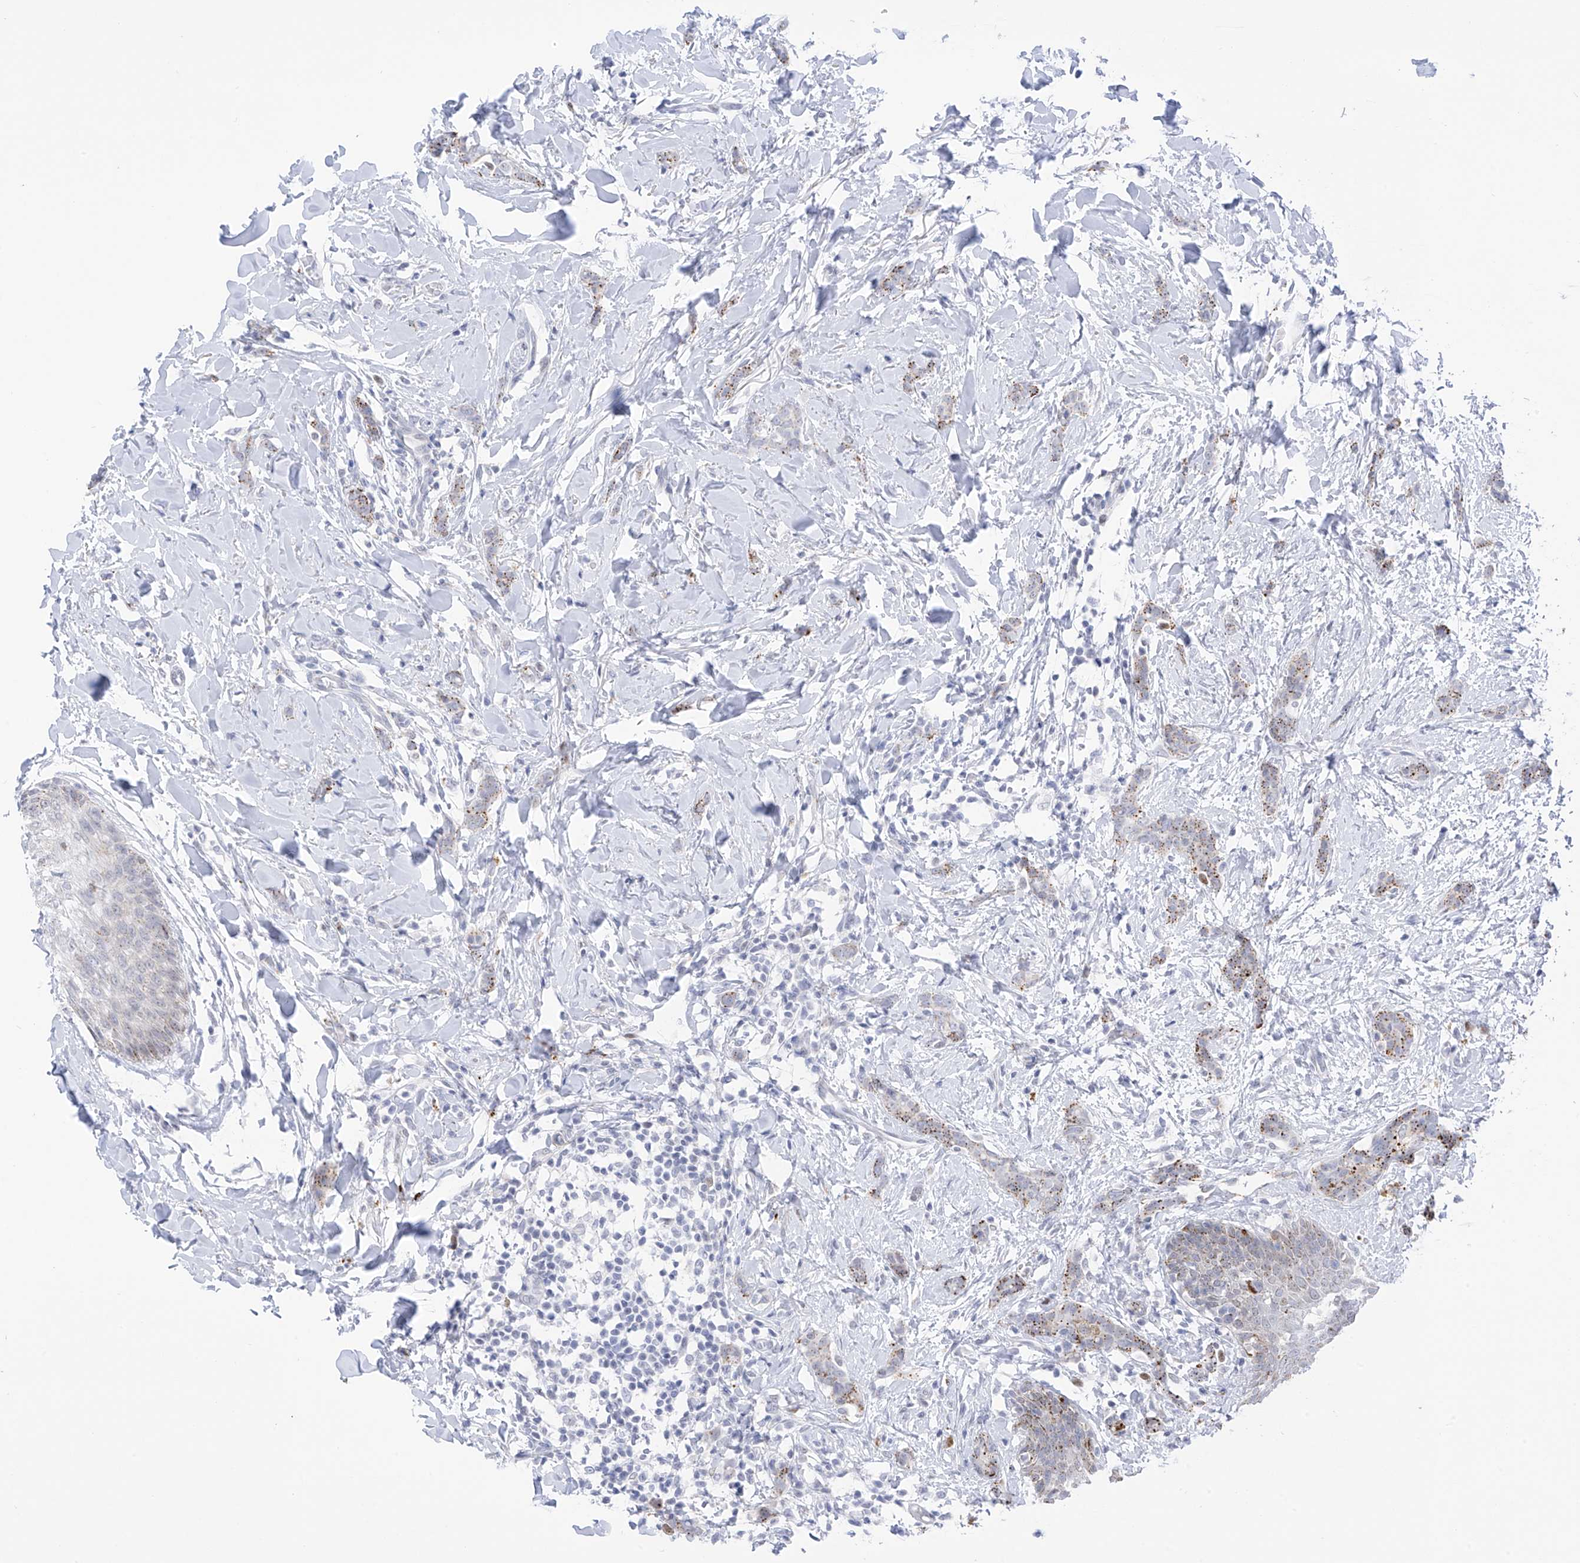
{"staining": {"intensity": "moderate", "quantity": ">75%", "location": "cytoplasmic/membranous"}, "tissue": "breast cancer", "cell_type": "Tumor cells", "image_type": "cancer", "snomed": [{"axis": "morphology", "description": "Lobular carcinoma"}, {"axis": "topography", "description": "Skin"}, {"axis": "topography", "description": "Breast"}], "caption": "Breast cancer (lobular carcinoma) stained with a protein marker reveals moderate staining in tumor cells.", "gene": "PSPH", "patient": {"sex": "female", "age": 46}}